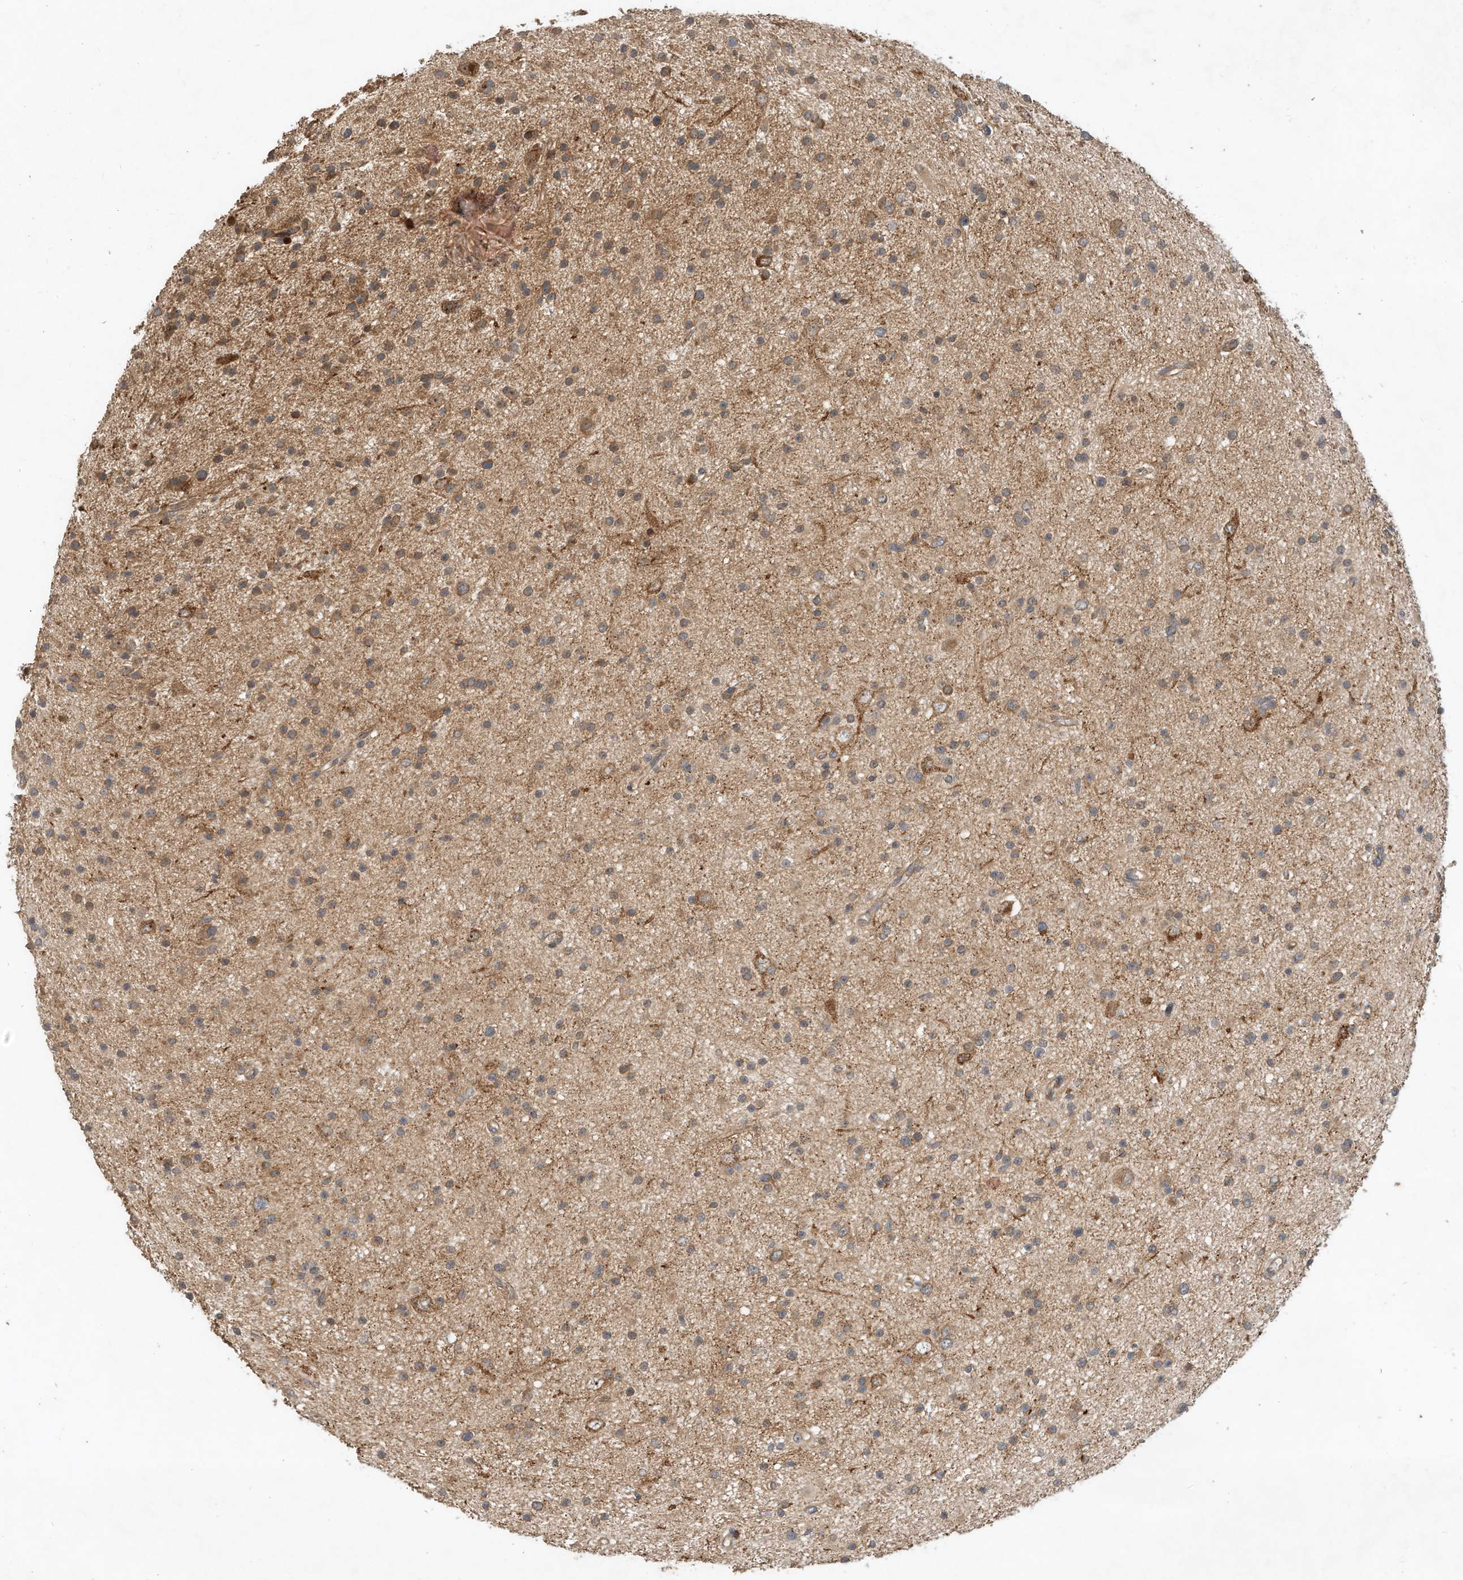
{"staining": {"intensity": "moderate", "quantity": "25%-75%", "location": "cytoplasmic/membranous"}, "tissue": "glioma", "cell_type": "Tumor cells", "image_type": "cancer", "snomed": [{"axis": "morphology", "description": "Glioma, malignant, Low grade"}, {"axis": "topography", "description": "Cerebral cortex"}], "caption": "Glioma stained with a brown dye reveals moderate cytoplasmic/membranous positive staining in approximately 25%-75% of tumor cells.", "gene": "CPAMD8", "patient": {"sex": "female", "age": 39}}